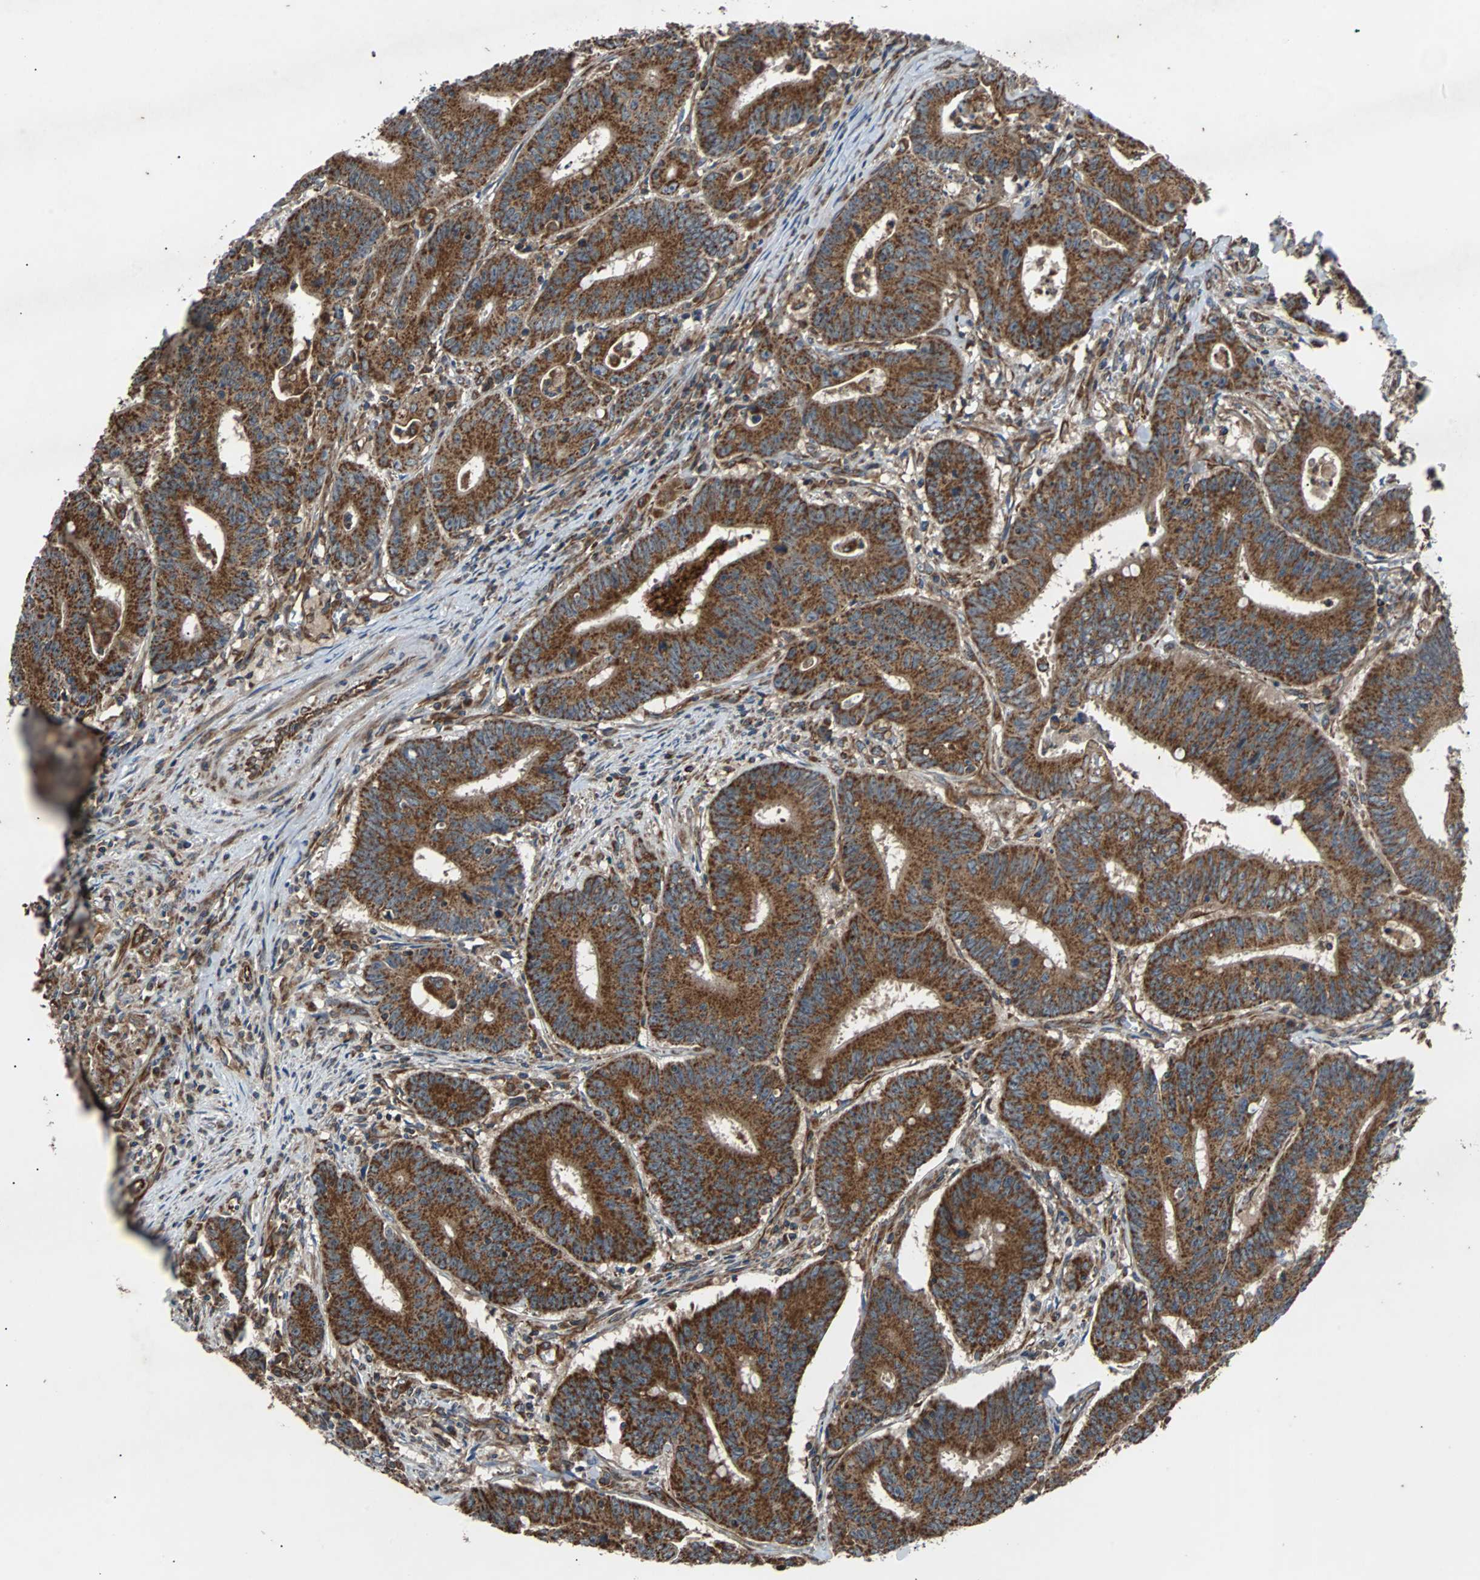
{"staining": {"intensity": "strong", "quantity": ">75%", "location": "cytoplasmic/membranous"}, "tissue": "colorectal cancer", "cell_type": "Tumor cells", "image_type": "cancer", "snomed": [{"axis": "morphology", "description": "Adenocarcinoma, NOS"}, {"axis": "topography", "description": "Colon"}], "caption": "Immunohistochemistry photomicrograph of human adenocarcinoma (colorectal) stained for a protein (brown), which reveals high levels of strong cytoplasmic/membranous staining in about >75% of tumor cells.", "gene": "ACTR3", "patient": {"sex": "male", "age": 45}}